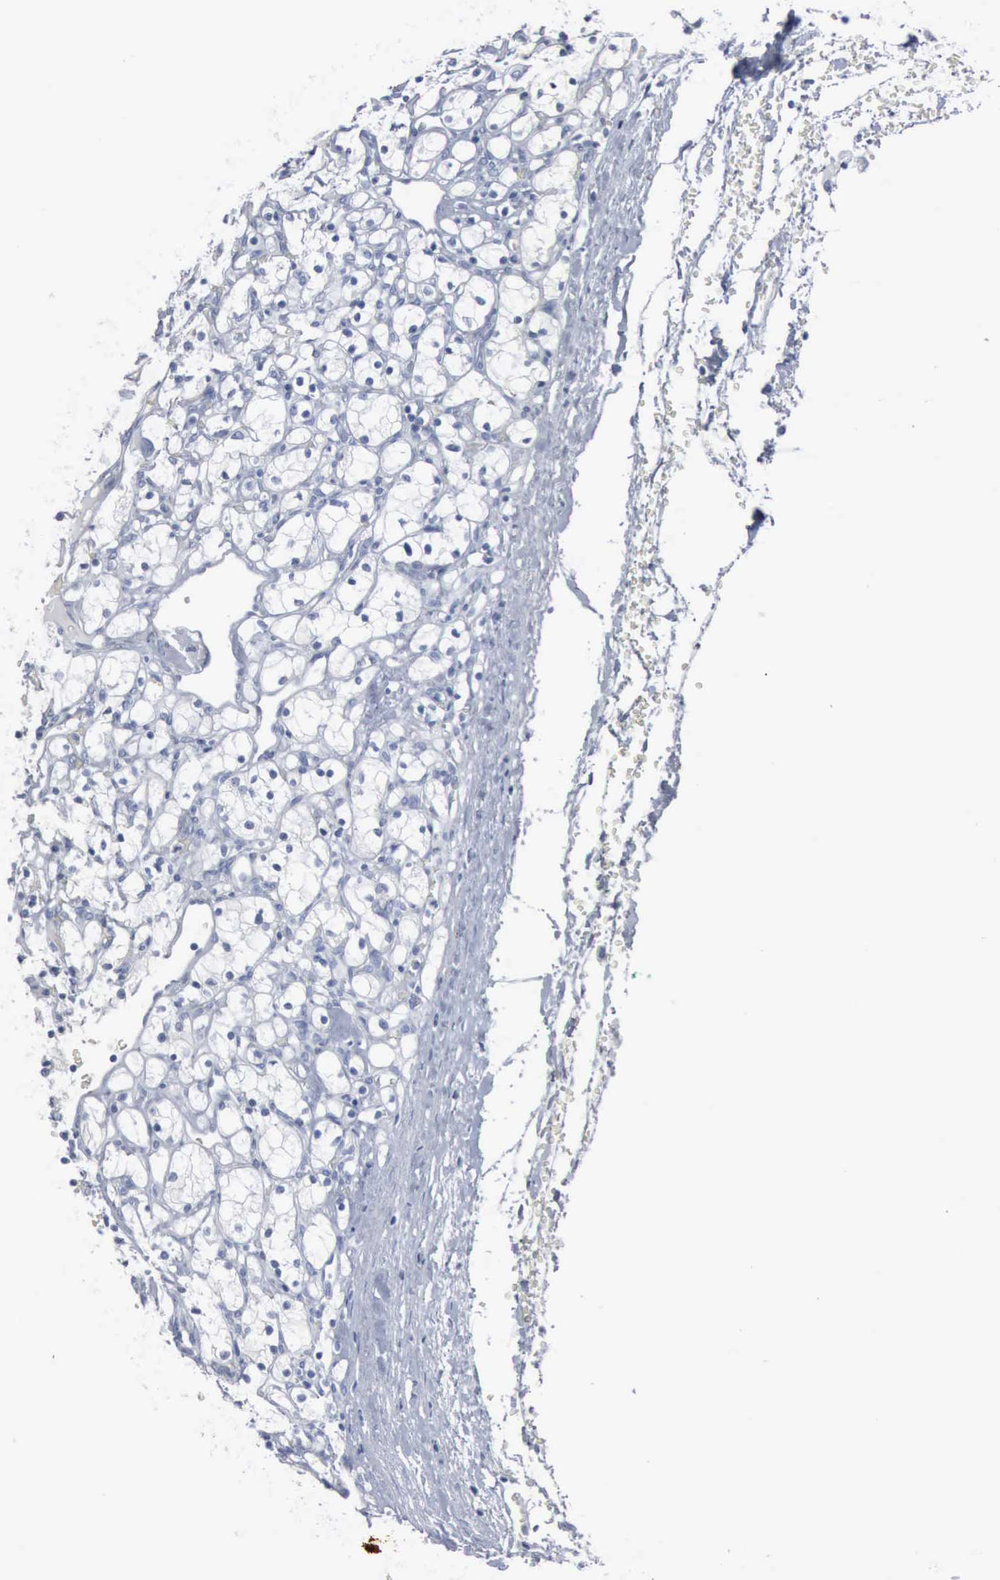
{"staining": {"intensity": "negative", "quantity": "none", "location": "none"}, "tissue": "renal cancer", "cell_type": "Tumor cells", "image_type": "cancer", "snomed": [{"axis": "morphology", "description": "Adenocarcinoma, NOS"}, {"axis": "topography", "description": "Kidney"}], "caption": "DAB immunohistochemical staining of human renal cancer (adenocarcinoma) displays no significant positivity in tumor cells.", "gene": "DMD", "patient": {"sex": "female", "age": 83}}